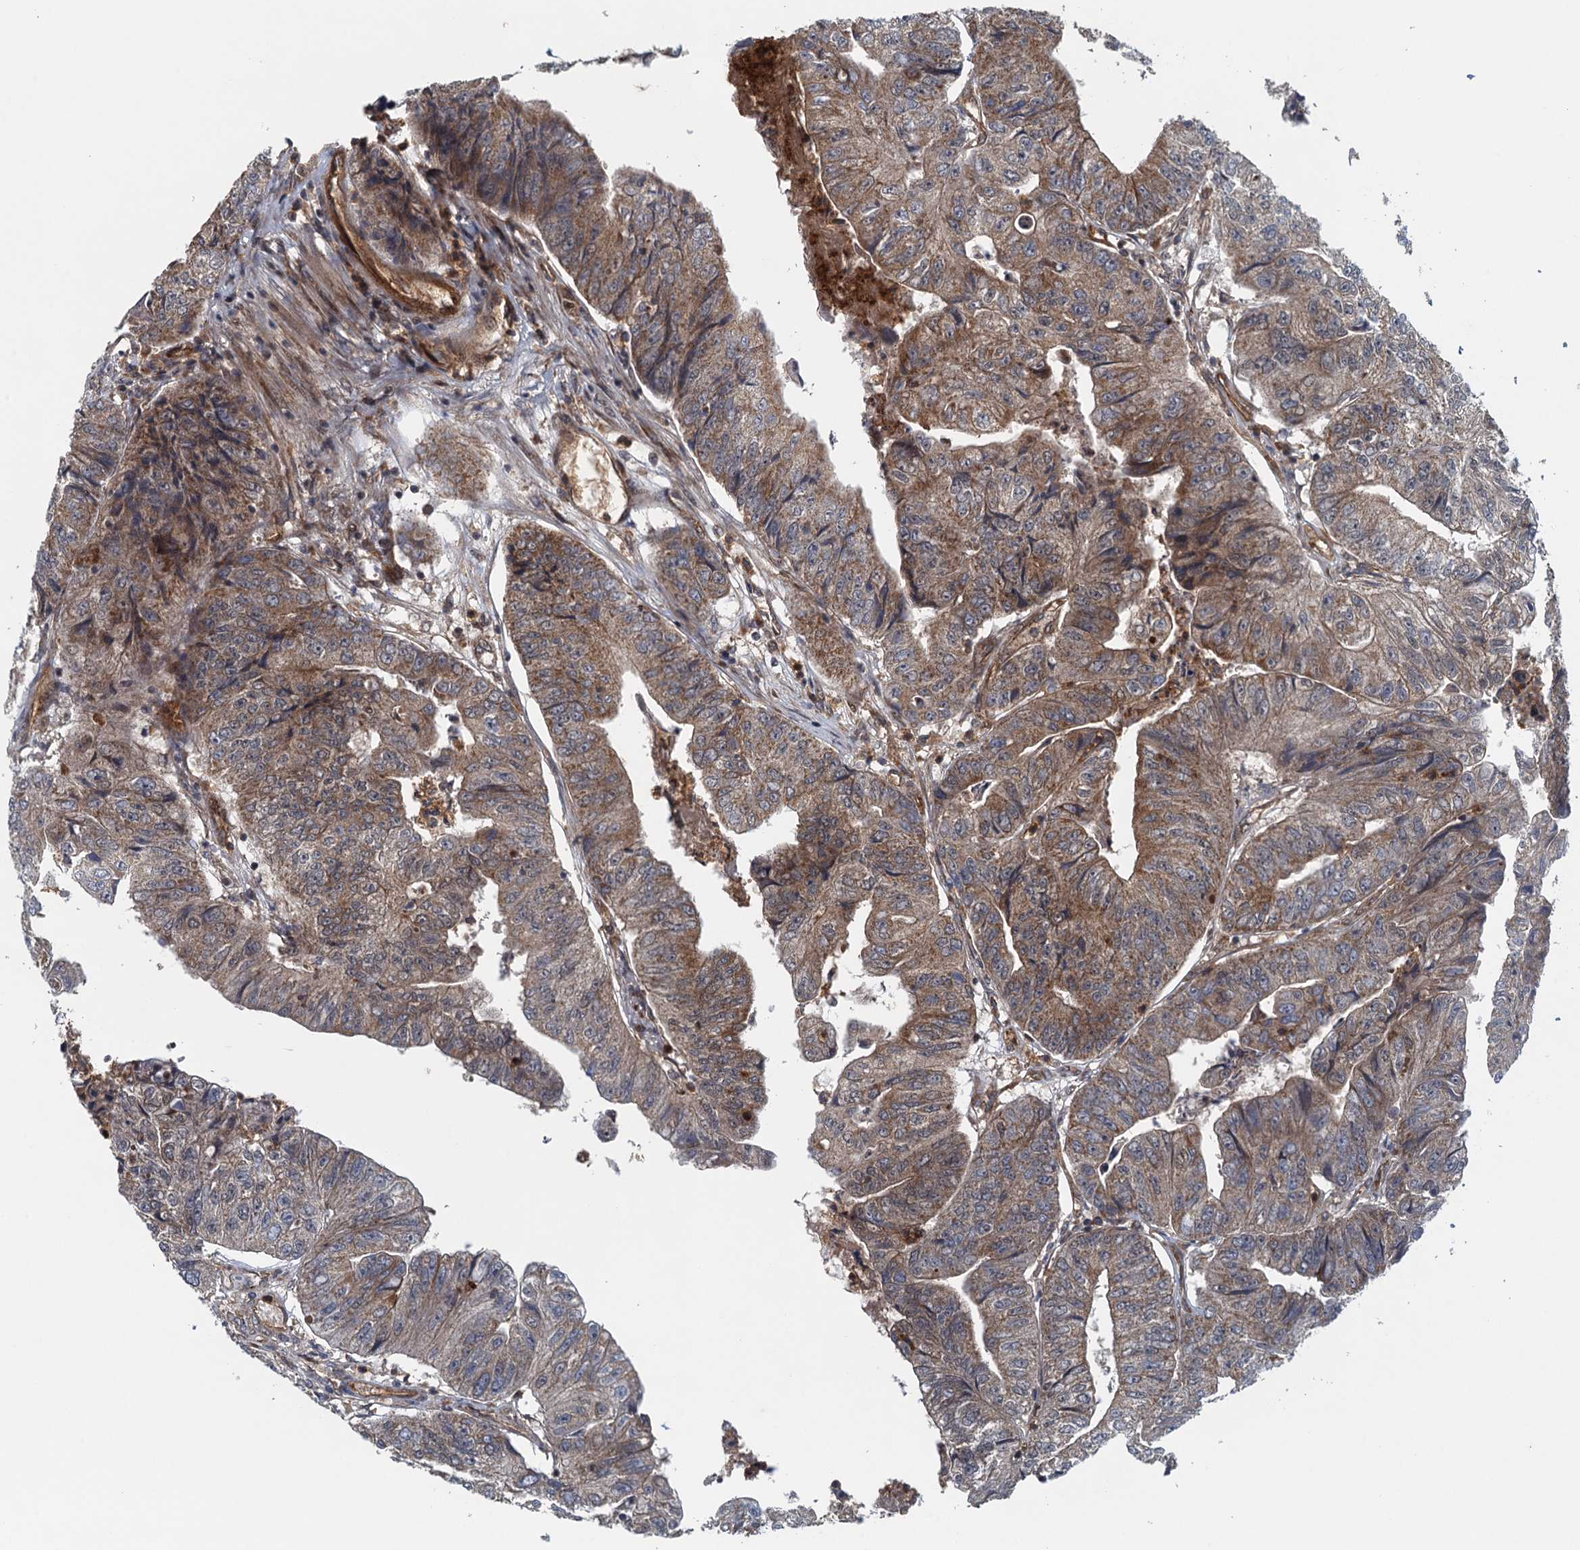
{"staining": {"intensity": "moderate", "quantity": "25%-75%", "location": "cytoplasmic/membranous"}, "tissue": "colorectal cancer", "cell_type": "Tumor cells", "image_type": "cancer", "snomed": [{"axis": "morphology", "description": "Adenocarcinoma, NOS"}, {"axis": "topography", "description": "Colon"}], "caption": "Protein expression analysis of human colorectal cancer (adenocarcinoma) reveals moderate cytoplasmic/membranous expression in approximately 25%-75% of tumor cells. (Brightfield microscopy of DAB IHC at high magnification).", "gene": "NLRP10", "patient": {"sex": "female", "age": 67}}